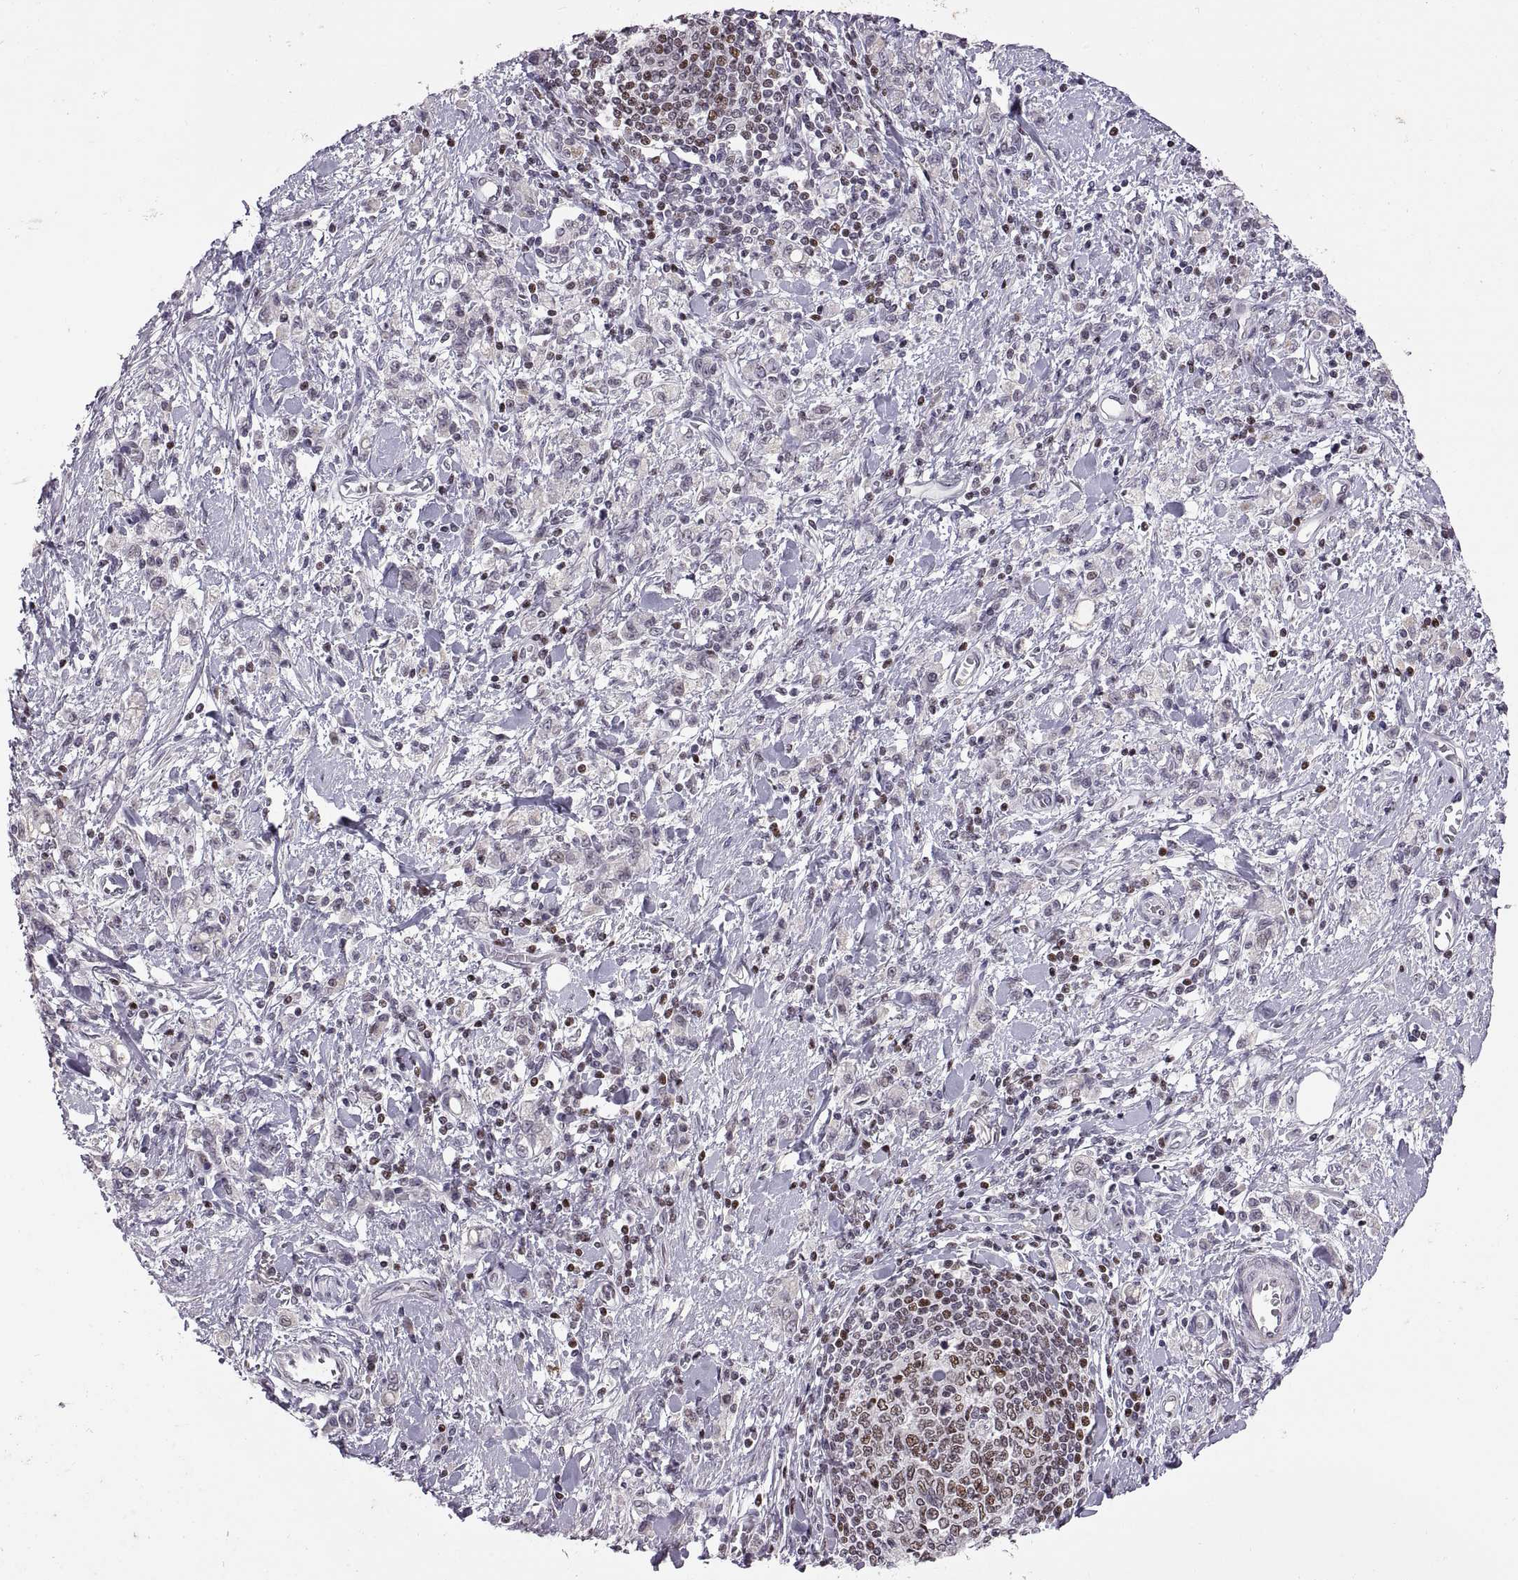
{"staining": {"intensity": "negative", "quantity": "none", "location": "none"}, "tissue": "stomach cancer", "cell_type": "Tumor cells", "image_type": "cancer", "snomed": [{"axis": "morphology", "description": "Adenocarcinoma, NOS"}, {"axis": "topography", "description": "Stomach"}], "caption": "Adenocarcinoma (stomach) stained for a protein using immunohistochemistry (IHC) demonstrates no staining tumor cells.", "gene": "NEK2", "patient": {"sex": "male", "age": 77}}